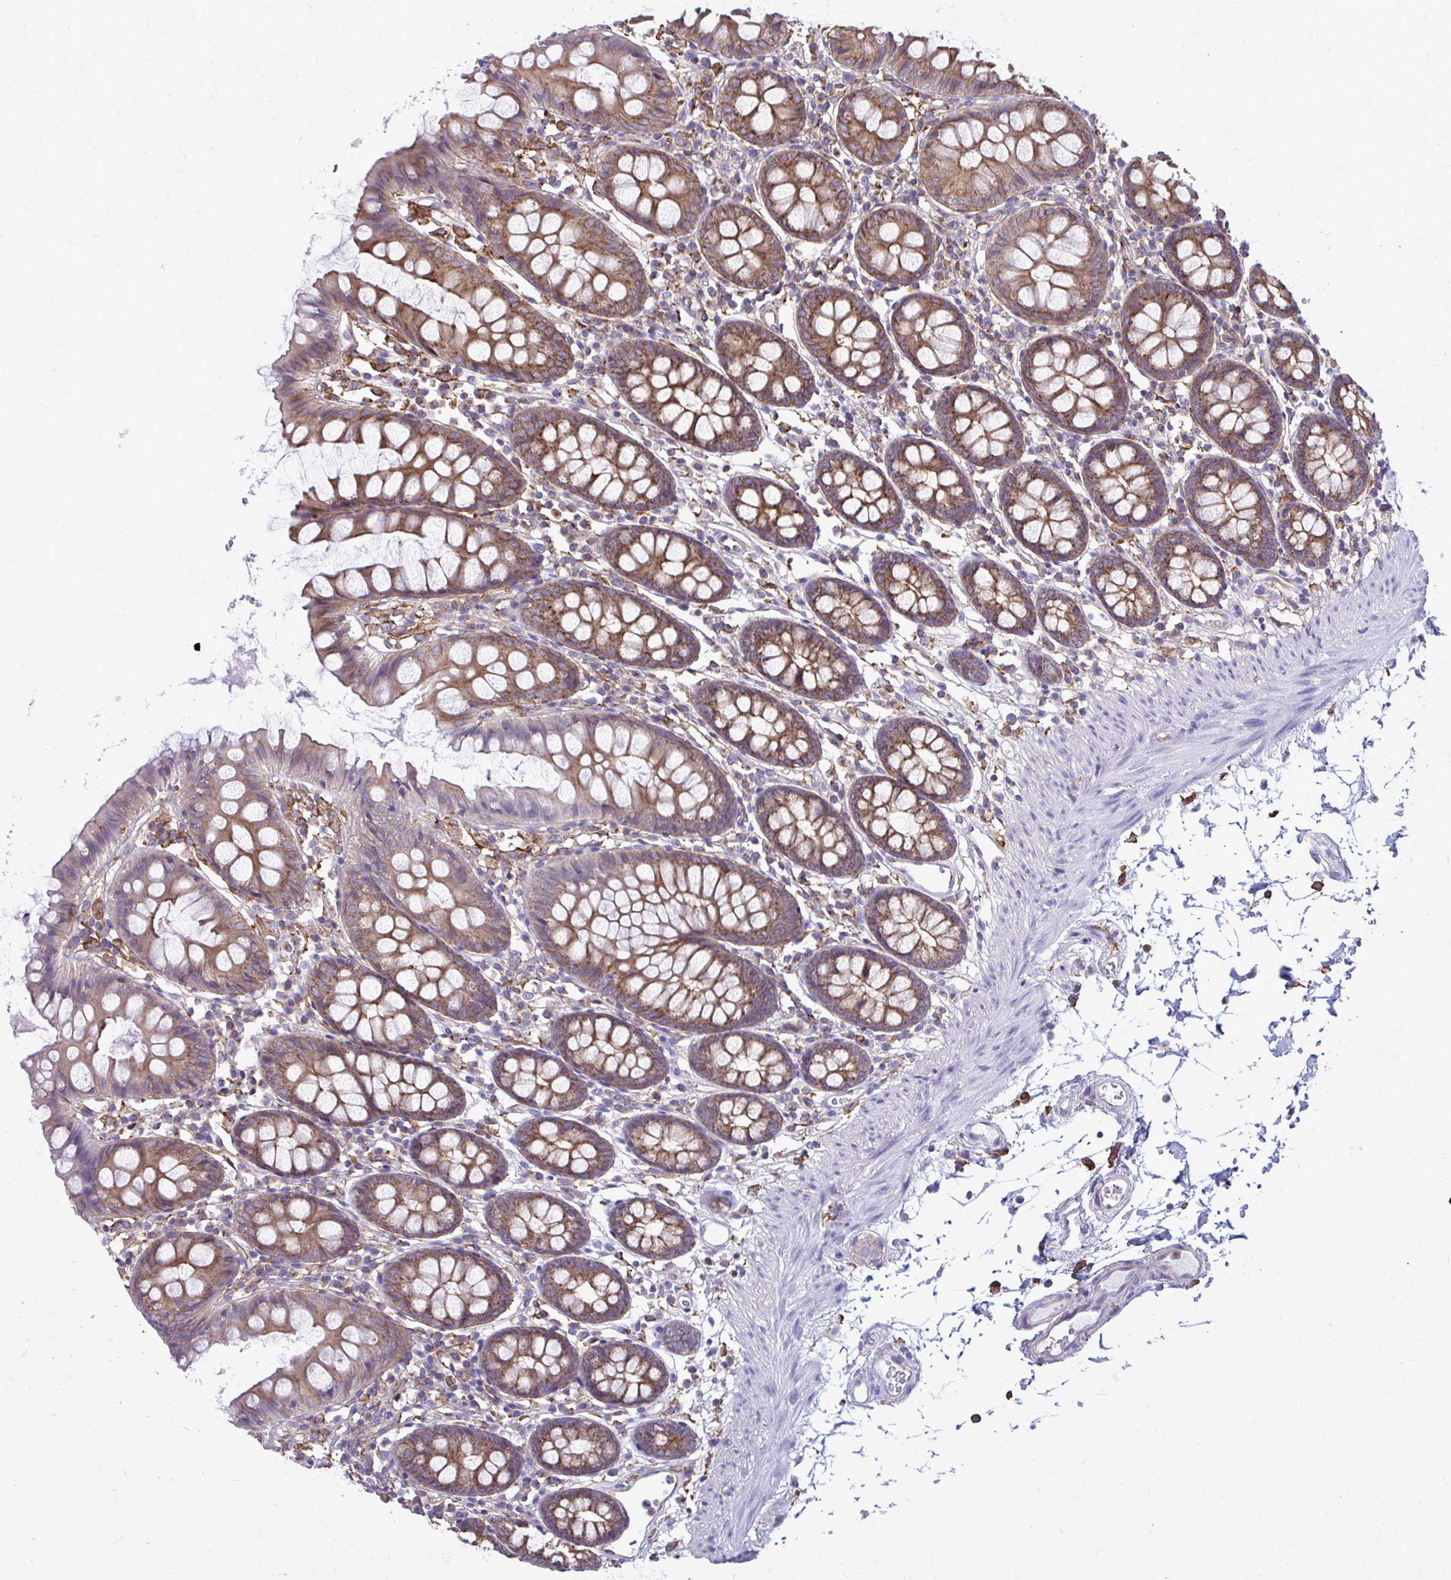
{"staining": {"intensity": "negative", "quantity": "none", "location": "none"}, "tissue": "colon", "cell_type": "Endothelial cells", "image_type": "normal", "snomed": [{"axis": "morphology", "description": "Normal tissue, NOS"}, {"axis": "topography", "description": "Colon"}], "caption": "A histopathology image of colon stained for a protein demonstrates no brown staining in endothelial cells.", "gene": "CLTA", "patient": {"sex": "female", "age": 84}}